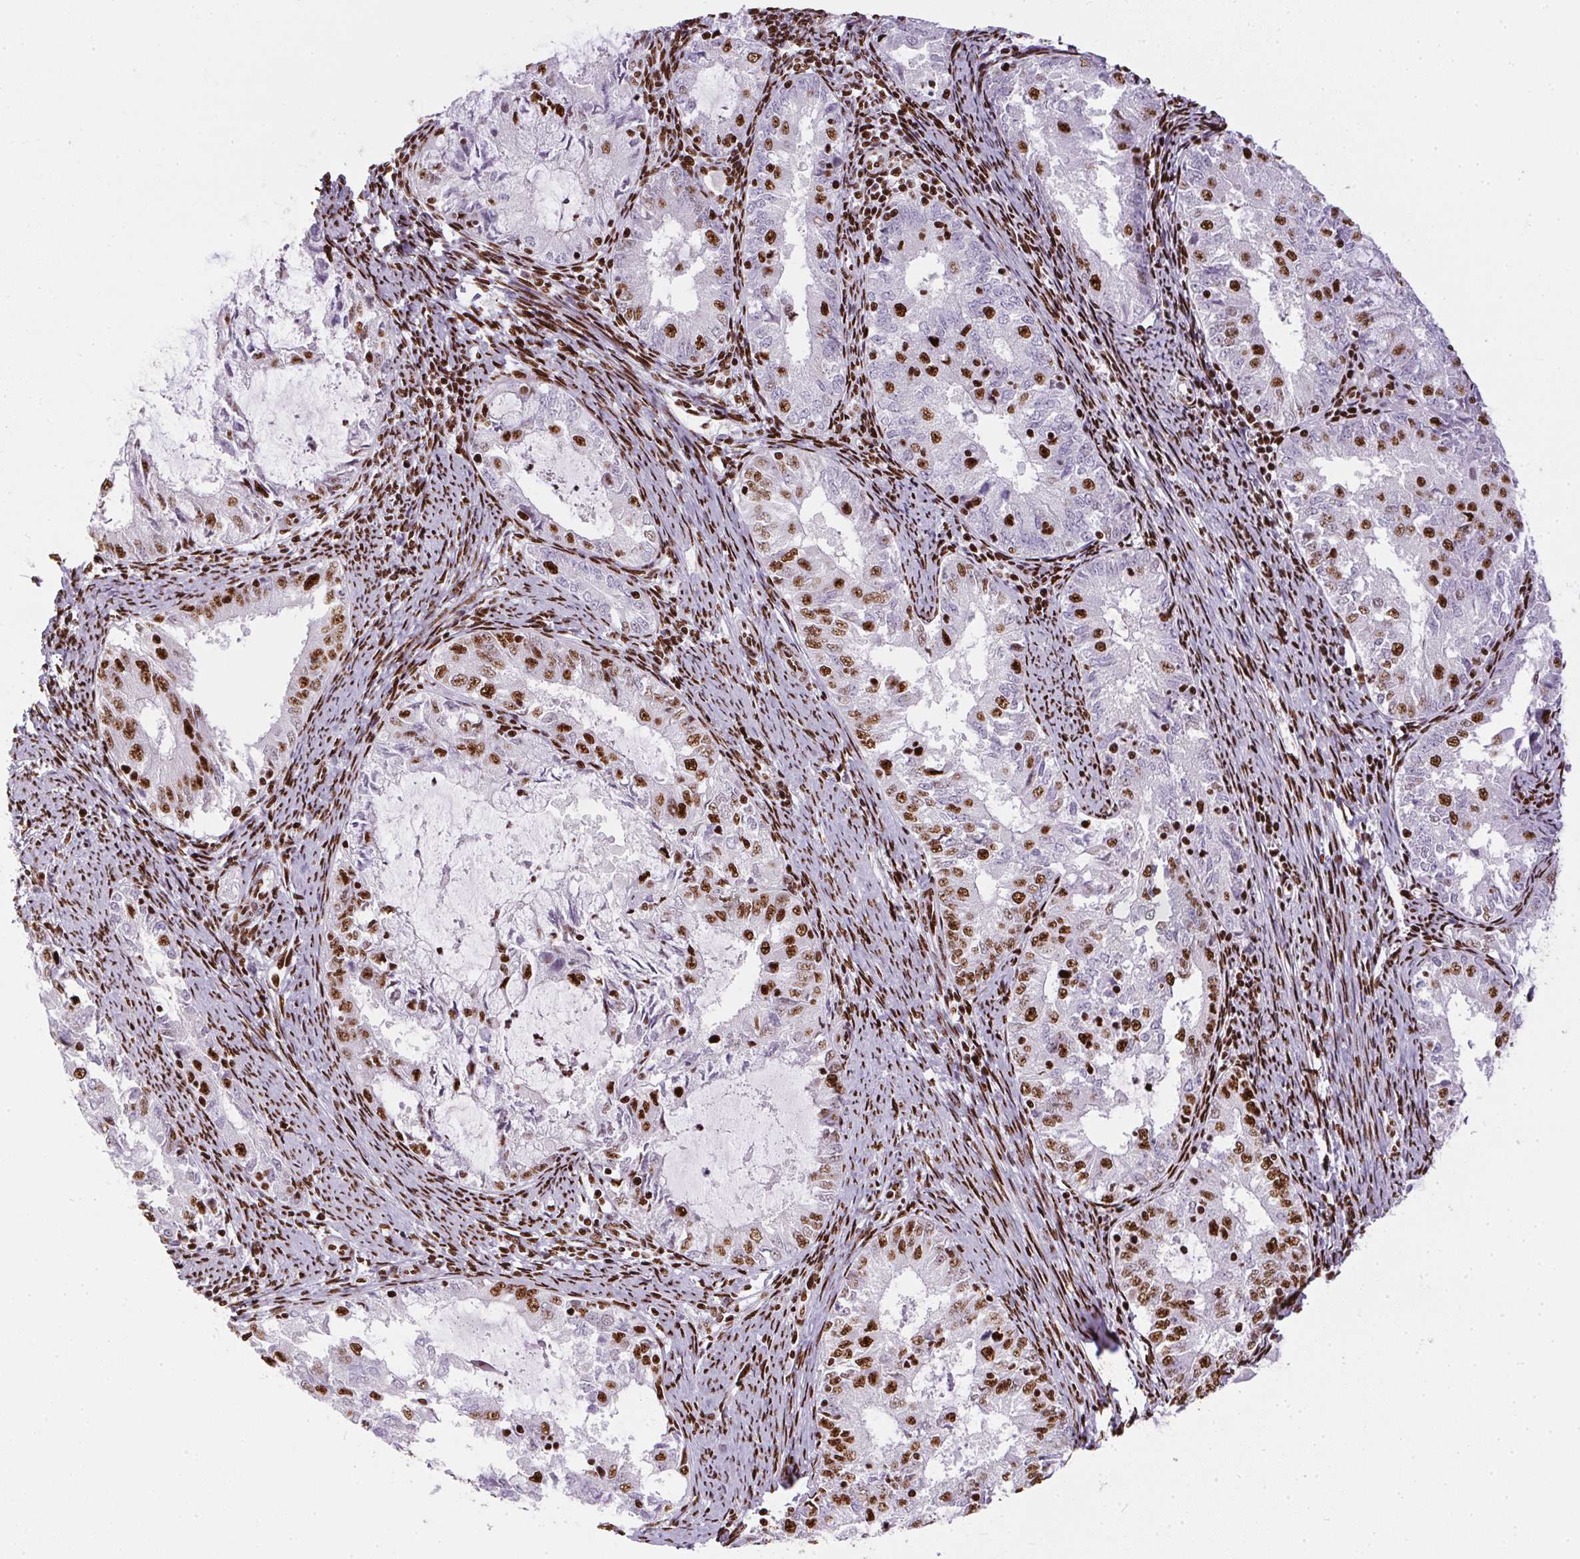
{"staining": {"intensity": "strong", "quantity": "25%-75%", "location": "nuclear"}, "tissue": "endometrial cancer", "cell_type": "Tumor cells", "image_type": "cancer", "snomed": [{"axis": "morphology", "description": "Adenocarcinoma, NOS"}, {"axis": "topography", "description": "Endometrium"}], "caption": "Endometrial adenocarcinoma tissue shows strong nuclear positivity in approximately 25%-75% of tumor cells", "gene": "PAGE3", "patient": {"sex": "female", "age": 57}}